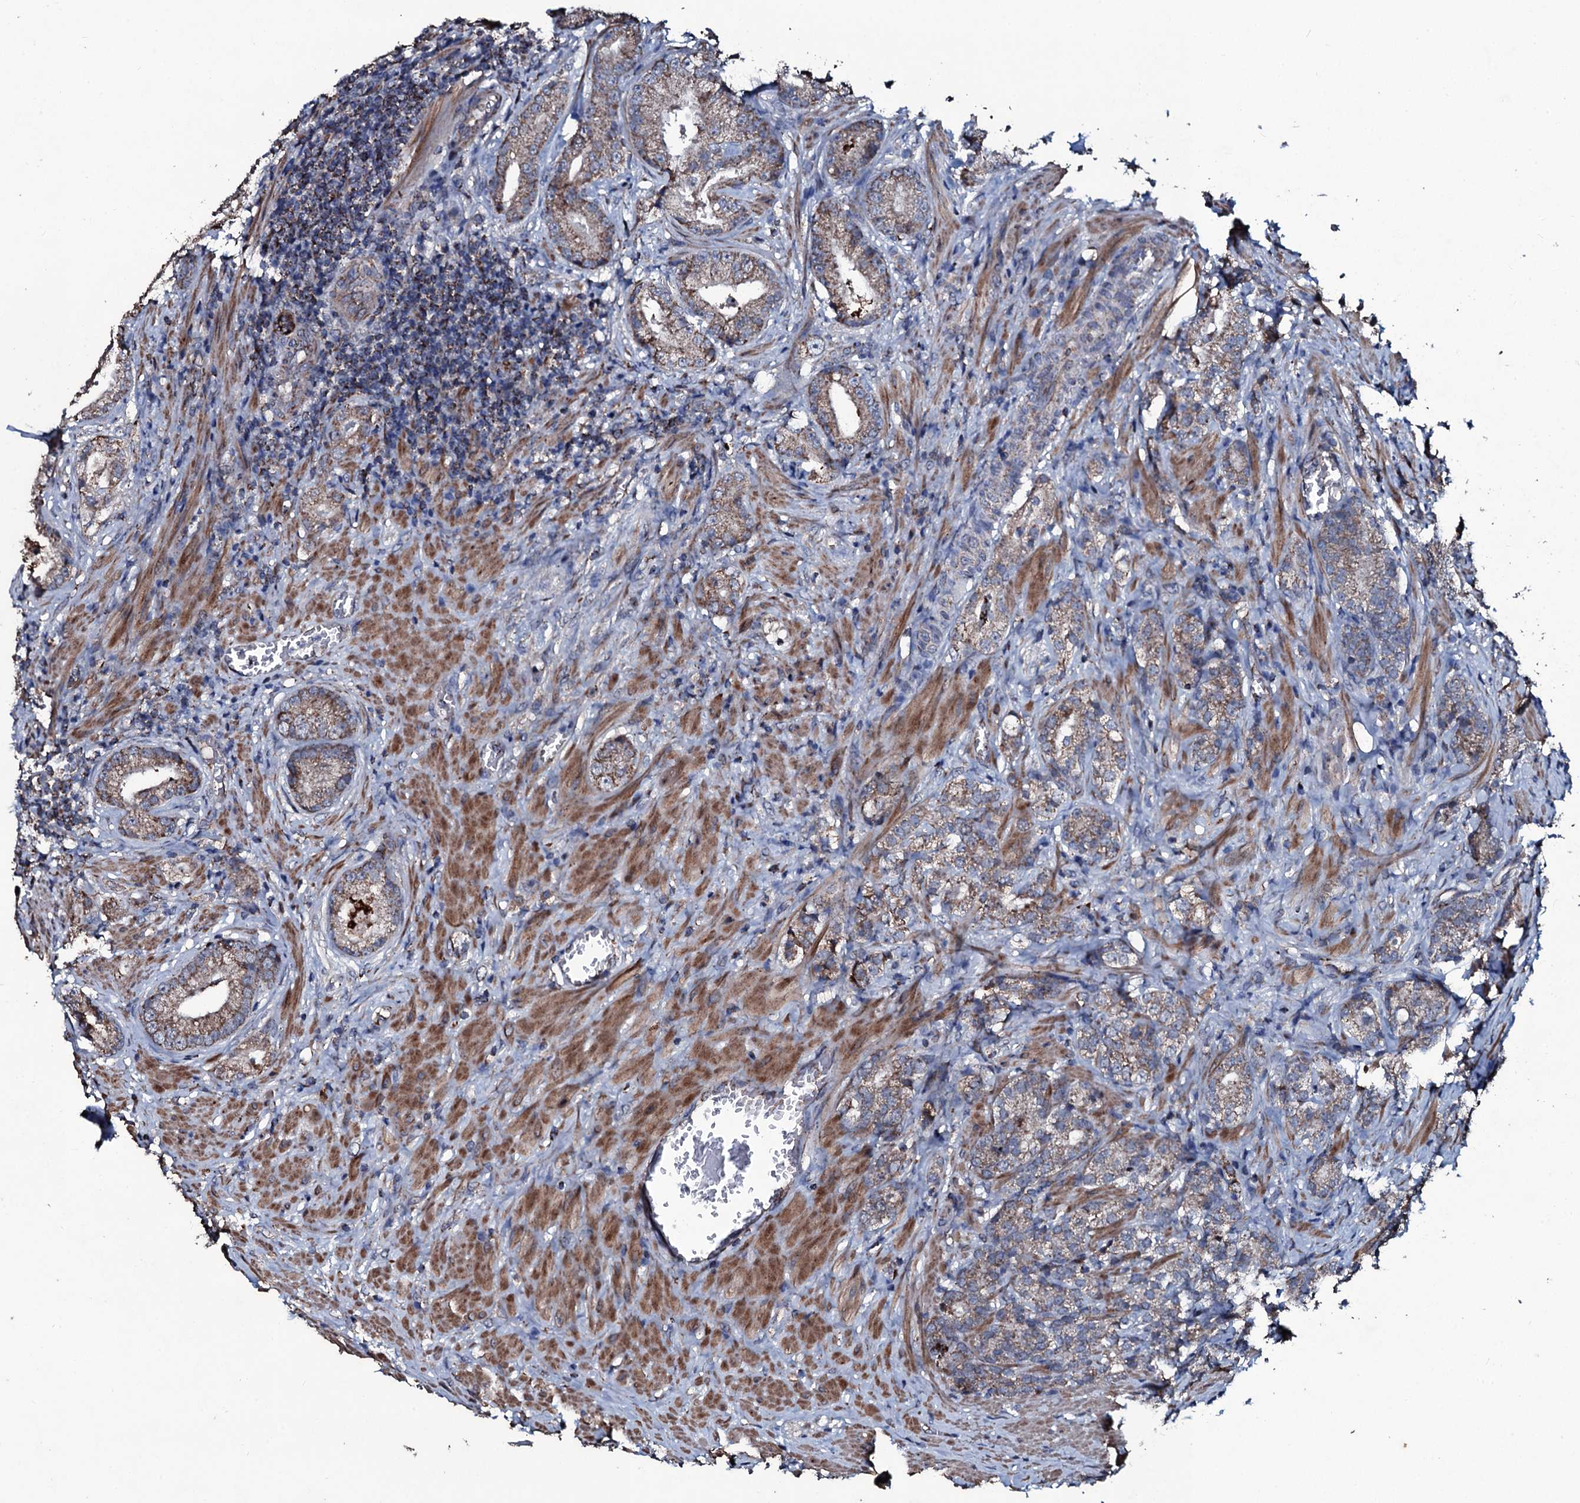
{"staining": {"intensity": "weak", "quantity": ">75%", "location": "cytoplasmic/membranous"}, "tissue": "prostate cancer", "cell_type": "Tumor cells", "image_type": "cancer", "snomed": [{"axis": "morphology", "description": "Adenocarcinoma, High grade"}, {"axis": "topography", "description": "Prostate"}], "caption": "Immunohistochemistry (IHC) photomicrograph of human prostate cancer stained for a protein (brown), which exhibits low levels of weak cytoplasmic/membranous positivity in about >75% of tumor cells.", "gene": "DYNC2I2", "patient": {"sex": "male", "age": 69}}